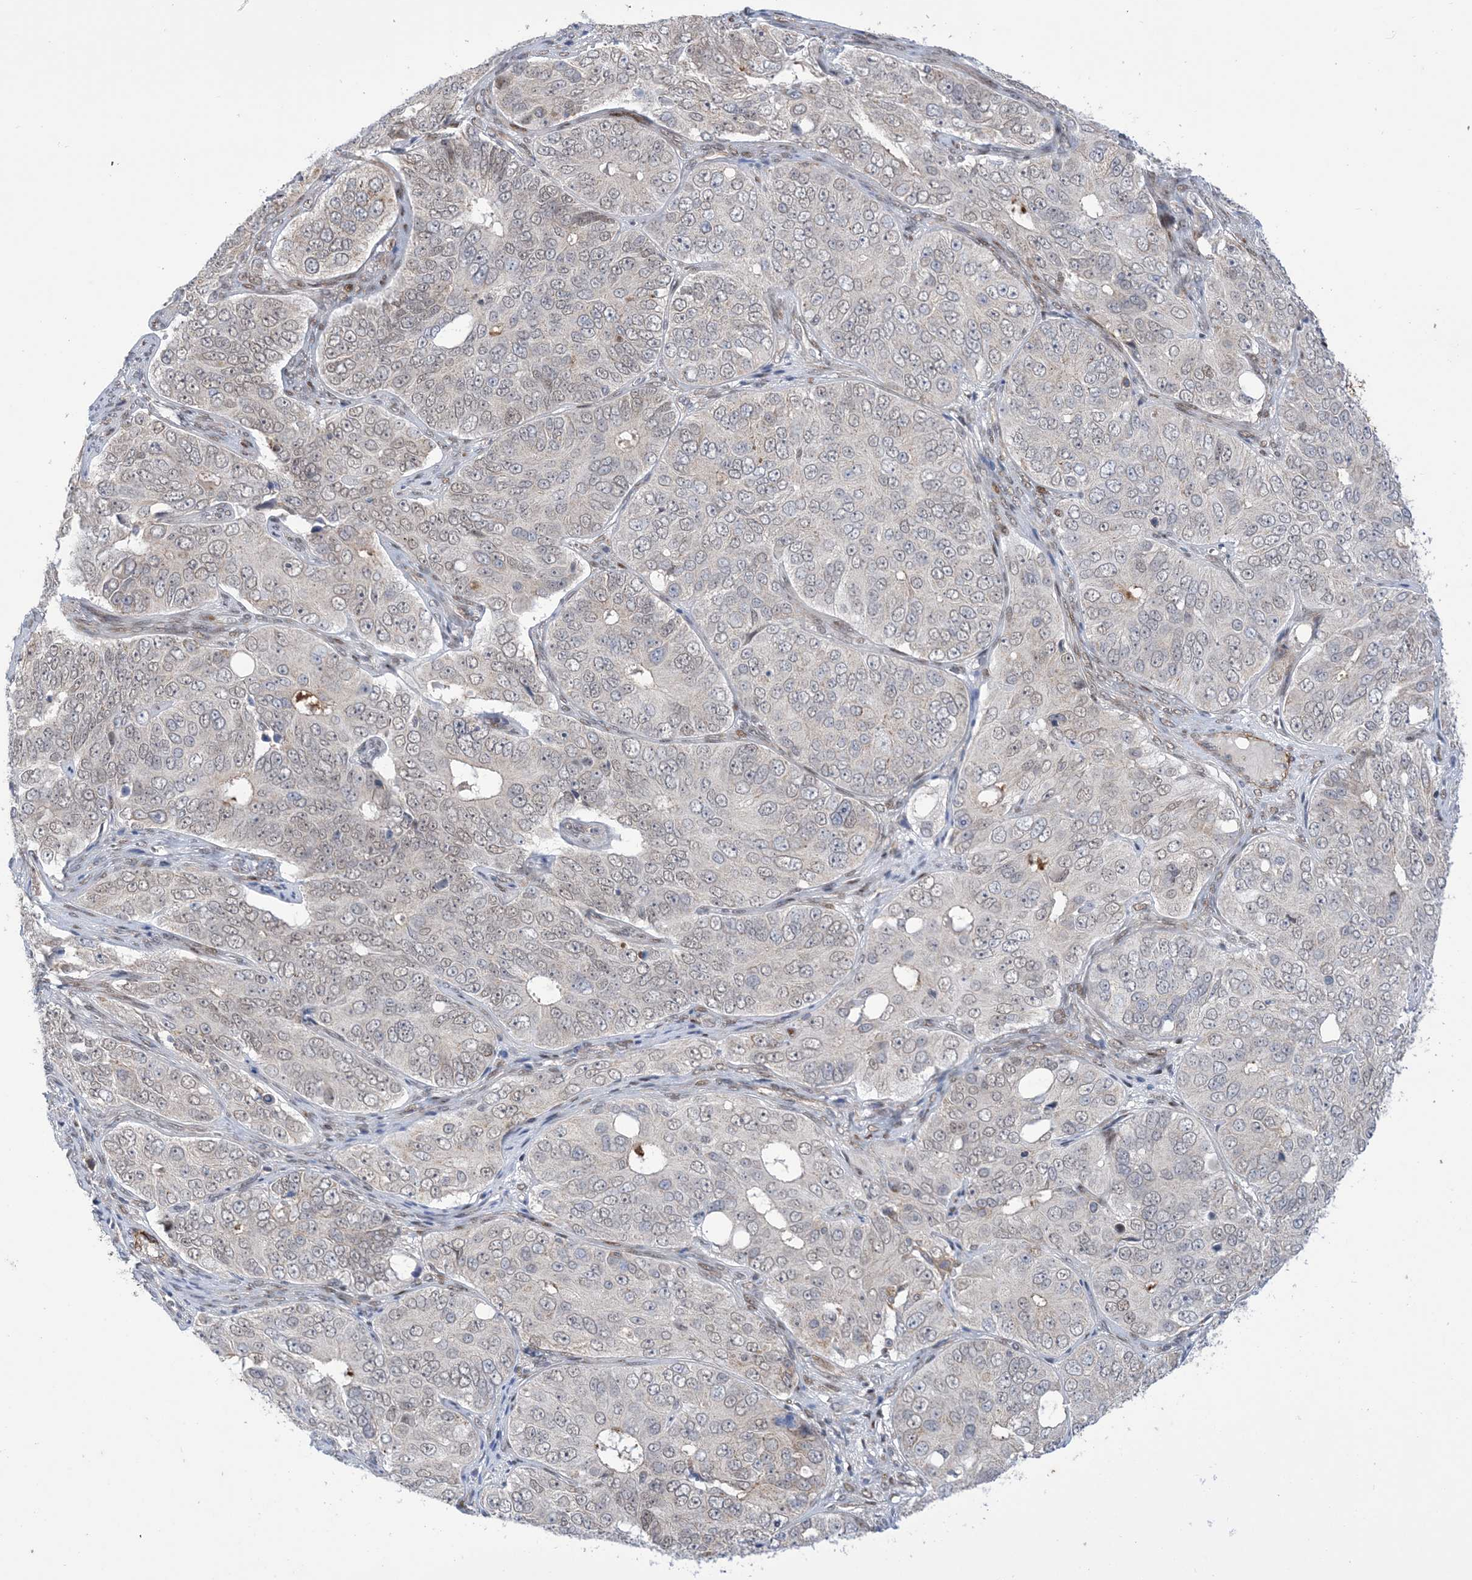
{"staining": {"intensity": "negative", "quantity": "none", "location": "none"}, "tissue": "ovarian cancer", "cell_type": "Tumor cells", "image_type": "cancer", "snomed": [{"axis": "morphology", "description": "Carcinoma, endometroid"}, {"axis": "topography", "description": "Ovary"}], "caption": "The image shows no staining of tumor cells in ovarian endometroid carcinoma.", "gene": "ZNF8", "patient": {"sex": "female", "age": 51}}